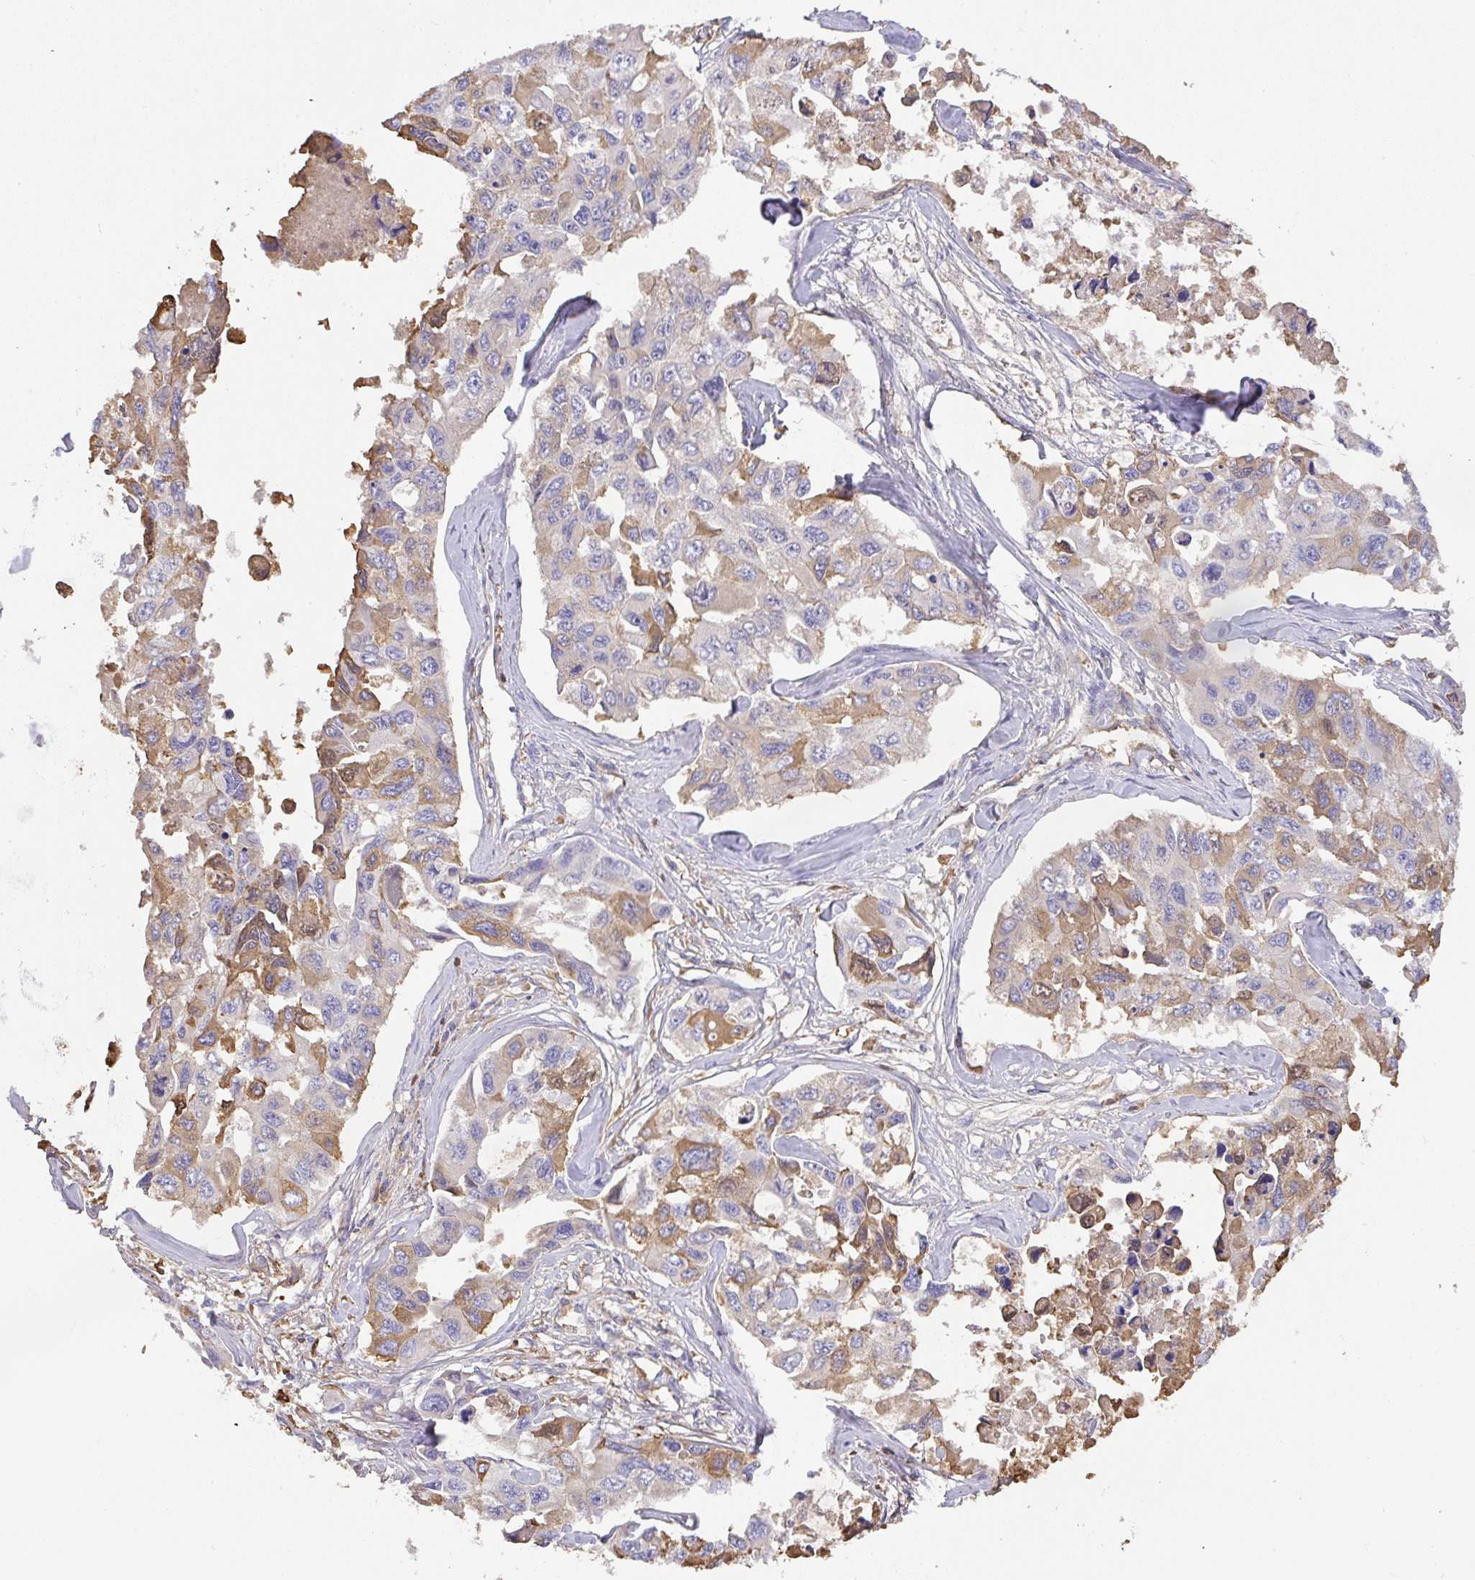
{"staining": {"intensity": "moderate", "quantity": "25%-75%", "location": "cytoplasmic/membranous"}, "tissue": "lung cancer", "cell_type": "Tumor cells", "image_type": "cancer", "snomed": [{"axis": "morphology", "description": "Adenocarcinoma, NOS"}, {"axis": "topography", "description": "Lung"}], "caption": "Lung cancer was stained to show a protein in brown. There is medium levels of moderate cytoplasmic/membranous positivity in about 25%-75% of tumor cells. The staining was performed using DAB, with brown indicating positive protein expression. Nuclei are stained blue with hematoxylin.", "gene": "SMYD5", "patient": {"sex": "male", "age": 64}}